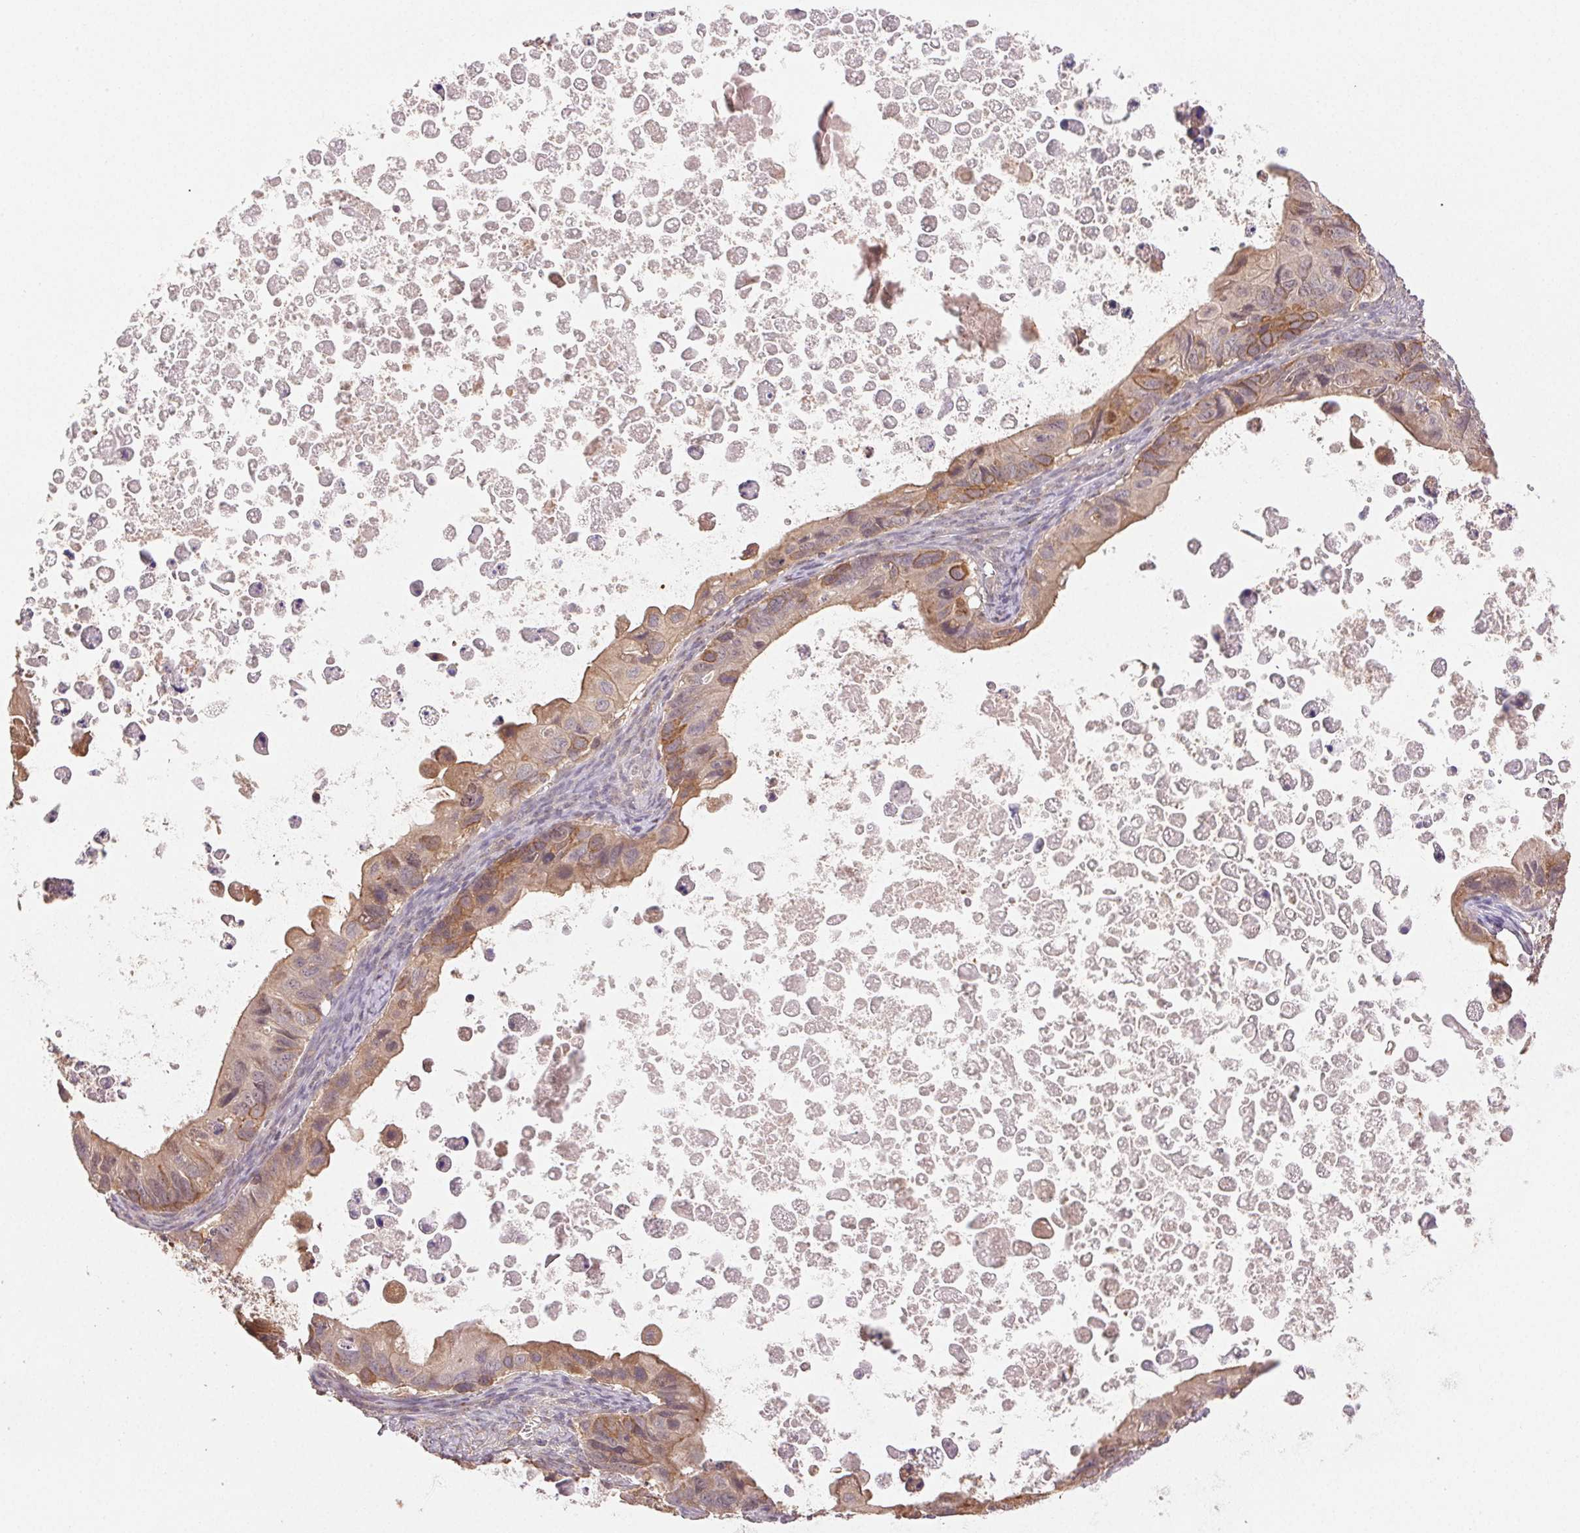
{"staining": {"intensity": "moderate", "quantity": "<25%", "location": "cytoplasmic/membranous"}, "tissue": "ovarian cancer", "cell_type": "Tumor cells", "image_type": "cancer", "snomed": [{"axis": "morphology", "description": "Cystadenocarcinoma, mucinous, NOS"}, {"axis": "topography", "description": "Ovary"}], "caption": "Human ovarian cancer (mucinous cystadenocarcinoma) stained with a brown dye exhibits moderate cytoplasmic/membranous positive positivity in about <25% of tumor cells.", "gene": "MAPKAPK2", "patient": {"sex": "female", "age": 64}}